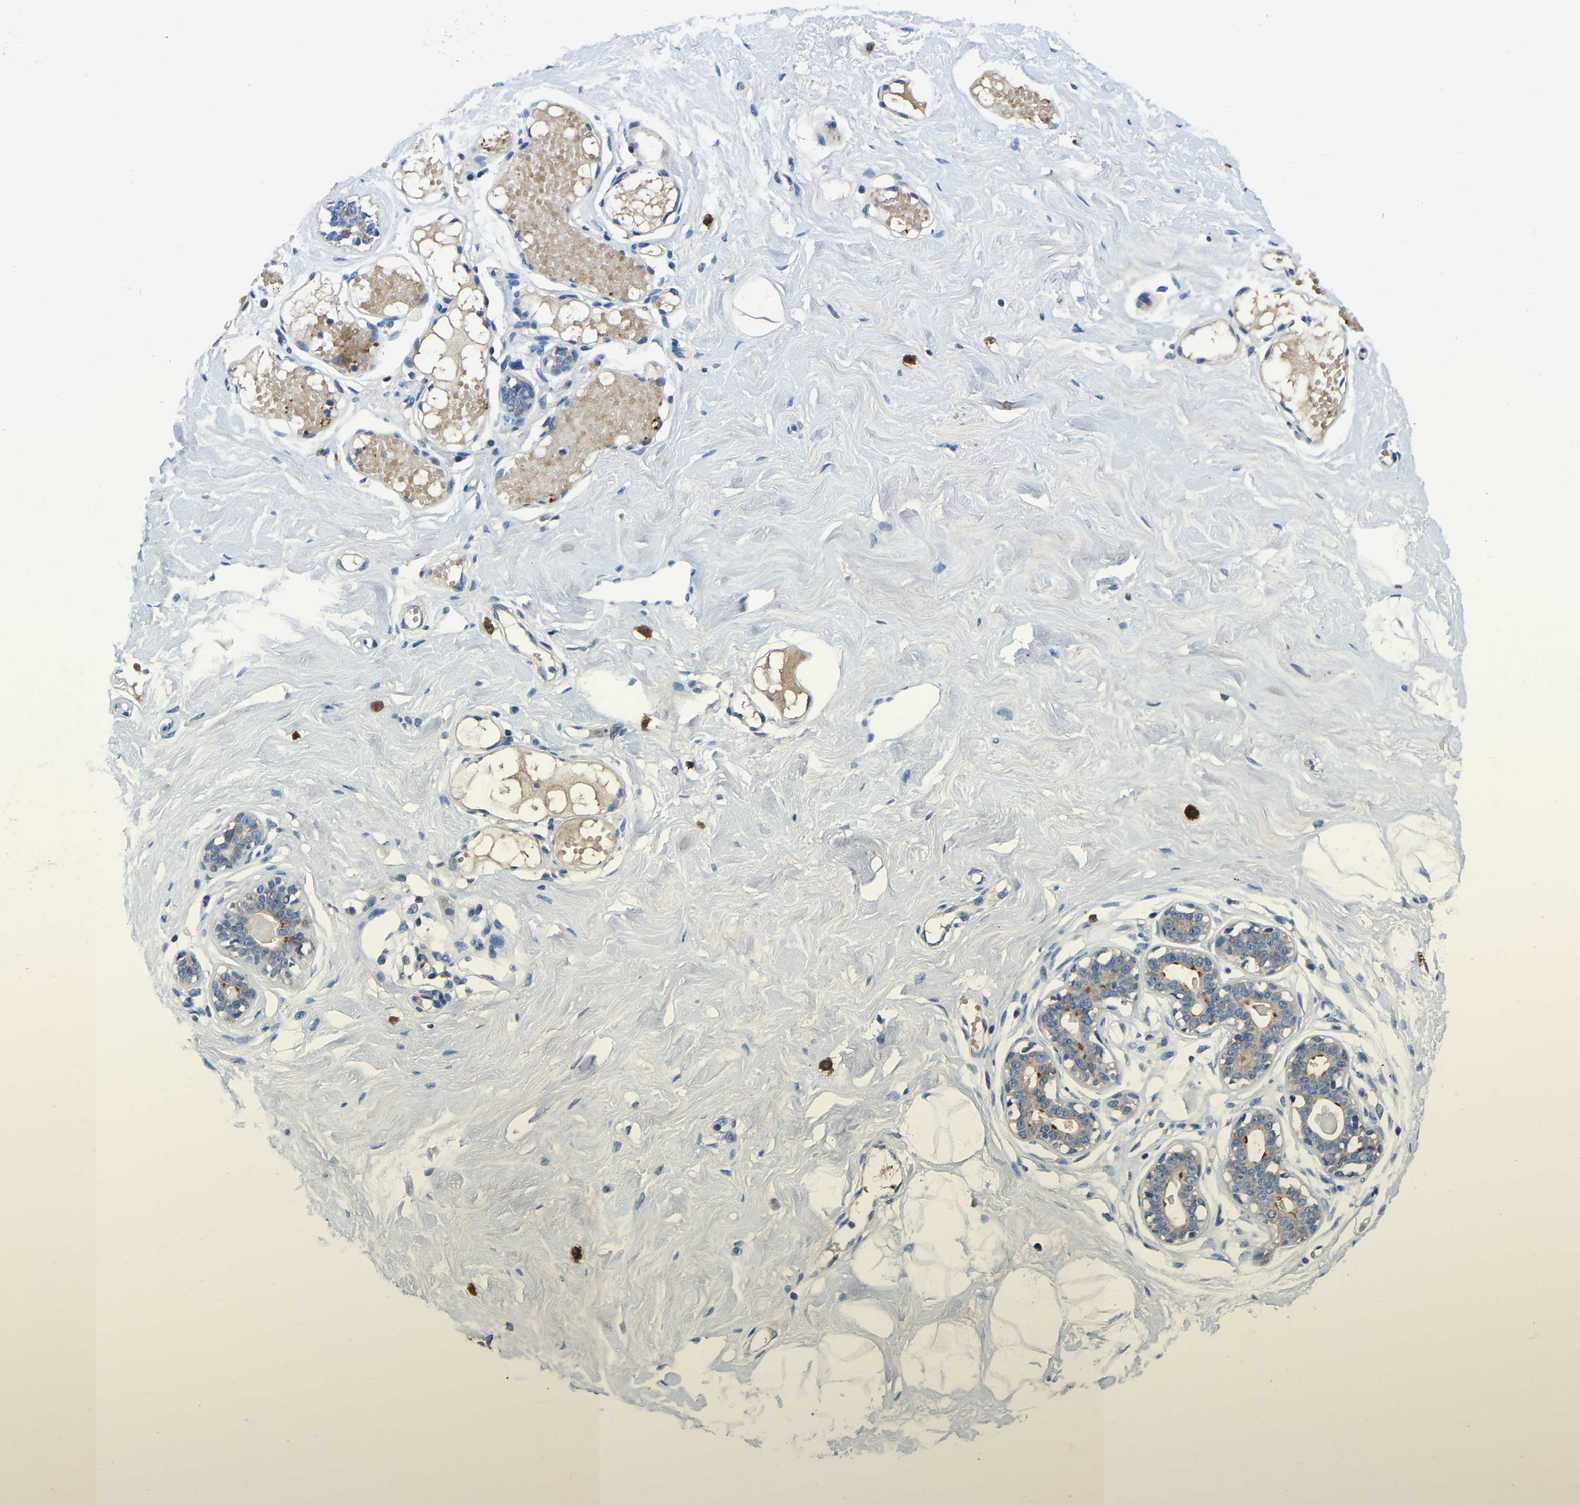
{"staining": {"intensity": "negative", "quantity": "none", "location": "none"}, "tissue": "breast", "cell_type": "Adipocytes", "image_type": "normal", "snomed": [{"axis": "morphology", "description": "Normal tissue, NOS"}, {"axis": "topography", "description": "Breast"}], "caption": "An immunohistochemistry image of benign breast is shown. There is no staining in adipocytes of breast. The staining was performed using DAB to visualize the protein expression in brown, while the nuclei were stained in blue with hematoxylin (Magnification: 20x).", "gene": "RAB27B", "patient": {"sex": "female", "age": 23}}